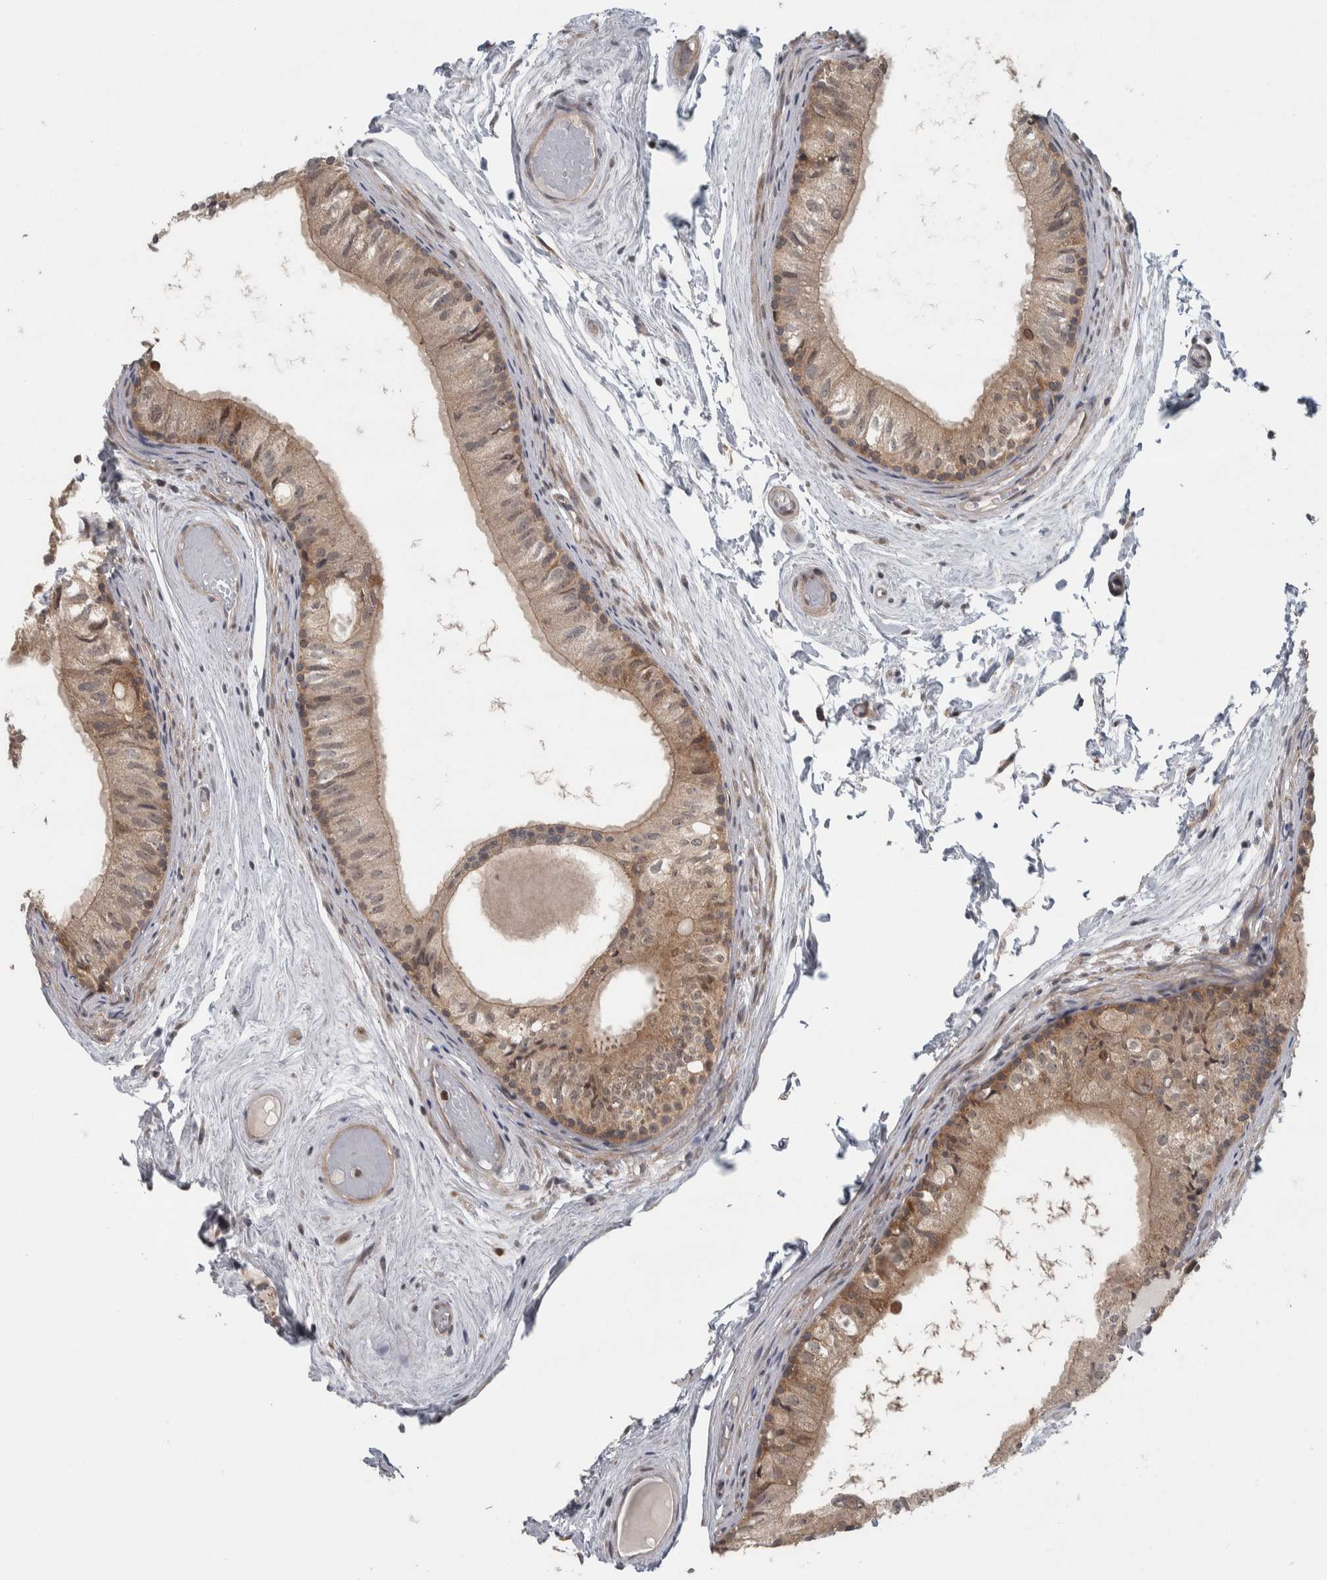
{"staining": {"intensity": "moderate", "quantity": ">75%", "location": "cytoplasmic/membranous"}, "tissue": "epididymis", "cell_type": "Glandular cells", "image_type": "normal", "snomed": [{"axis": "morphology", "description": "Normal tissue, NOS"}, {"axis": "topography", "description": "Epididymis"}], "caption": "A photomicrograph of epididymis stained for a protein exhibits moderate cytoplasmic/membranous brown staining in glandular cells.", "gene": "CWC27", "patient": {"sex": "male", "age": 79}}